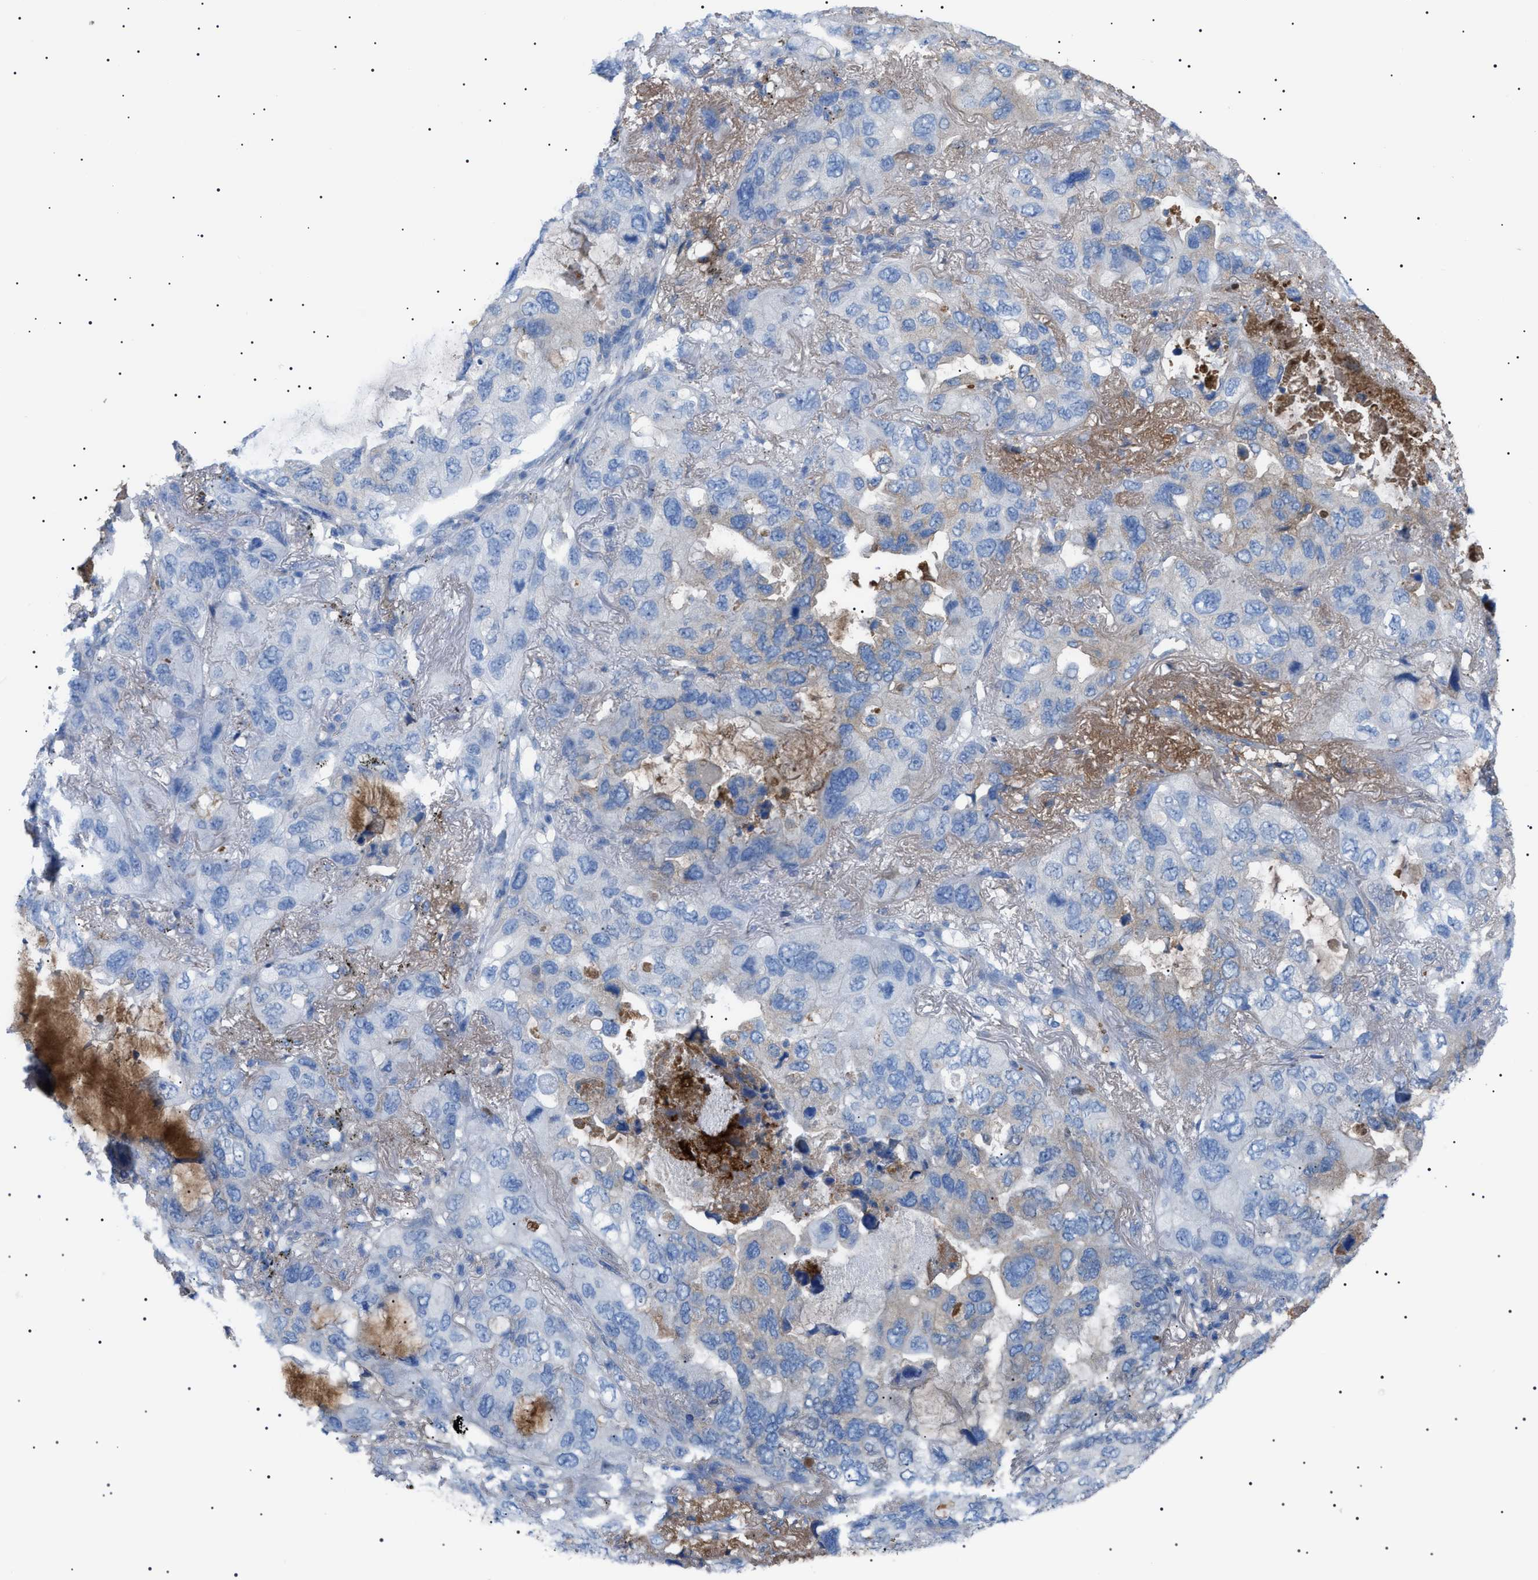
{"staining": {"intensity": "moderate", "quantity": "<25%", "location": "cytoplasmic/membranous"}, "tissue": "lung cancer", "cell_type": "Tumor cells", "image_type": "cancer", "snomed": [{"axis": "morphology", "description": "Squamous cell carcinoma, NOS"}, {"axis": "topography", "description": "Lung"}], "caption": "IHC (DAB) staining of lung cancer (squamous cell carcinoma) displays moderate cytoplasmic/membranous protein staining in about <25% of tumor cells. (brown staining indicates protein expression, while blue staining denotes nuclei).", "gene": "LPA", "patient": {"sex": "female", "age": 73}}